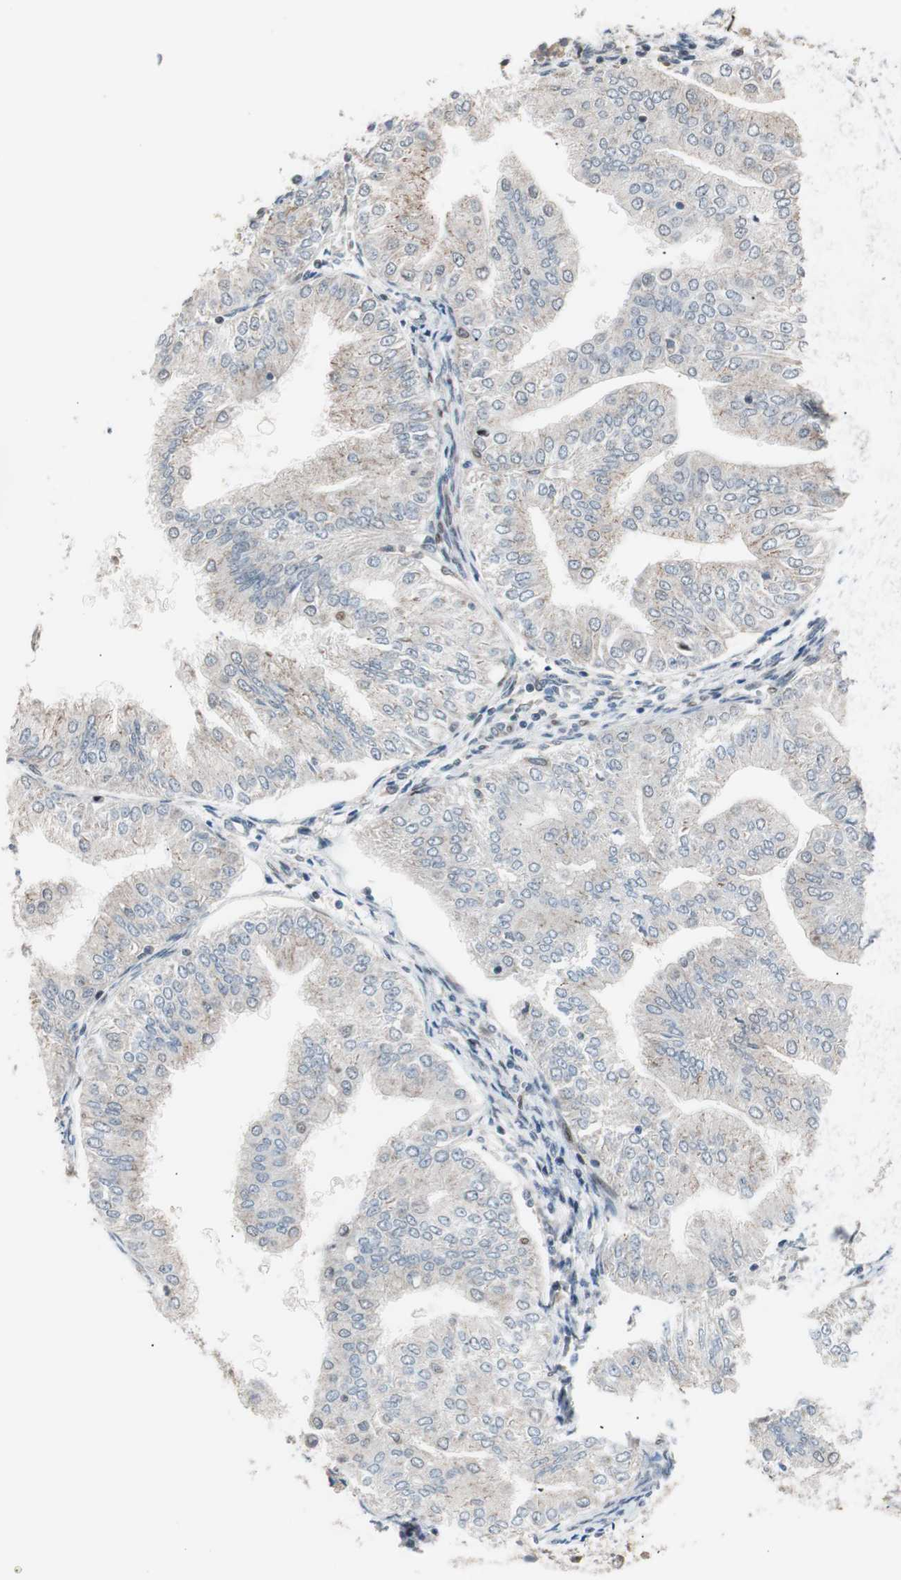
{"staining": {"intensity": "negative", "quantity": "none", "location": "none"}, "tissue": "endometrial cancer", "cell_type": "Tumor cells", "image_type": "cancer", "snomed": [{"axis": "morphology", "description": "Adenocarcinoma, NOS"}, {"axis": "topography", "description": "Endometrium"}], "caption": "IHC of human endometrial cancer reveals no staining in tumor cells.", "gene": "POLH", "patient": {"sex": "female", "age": 53}}